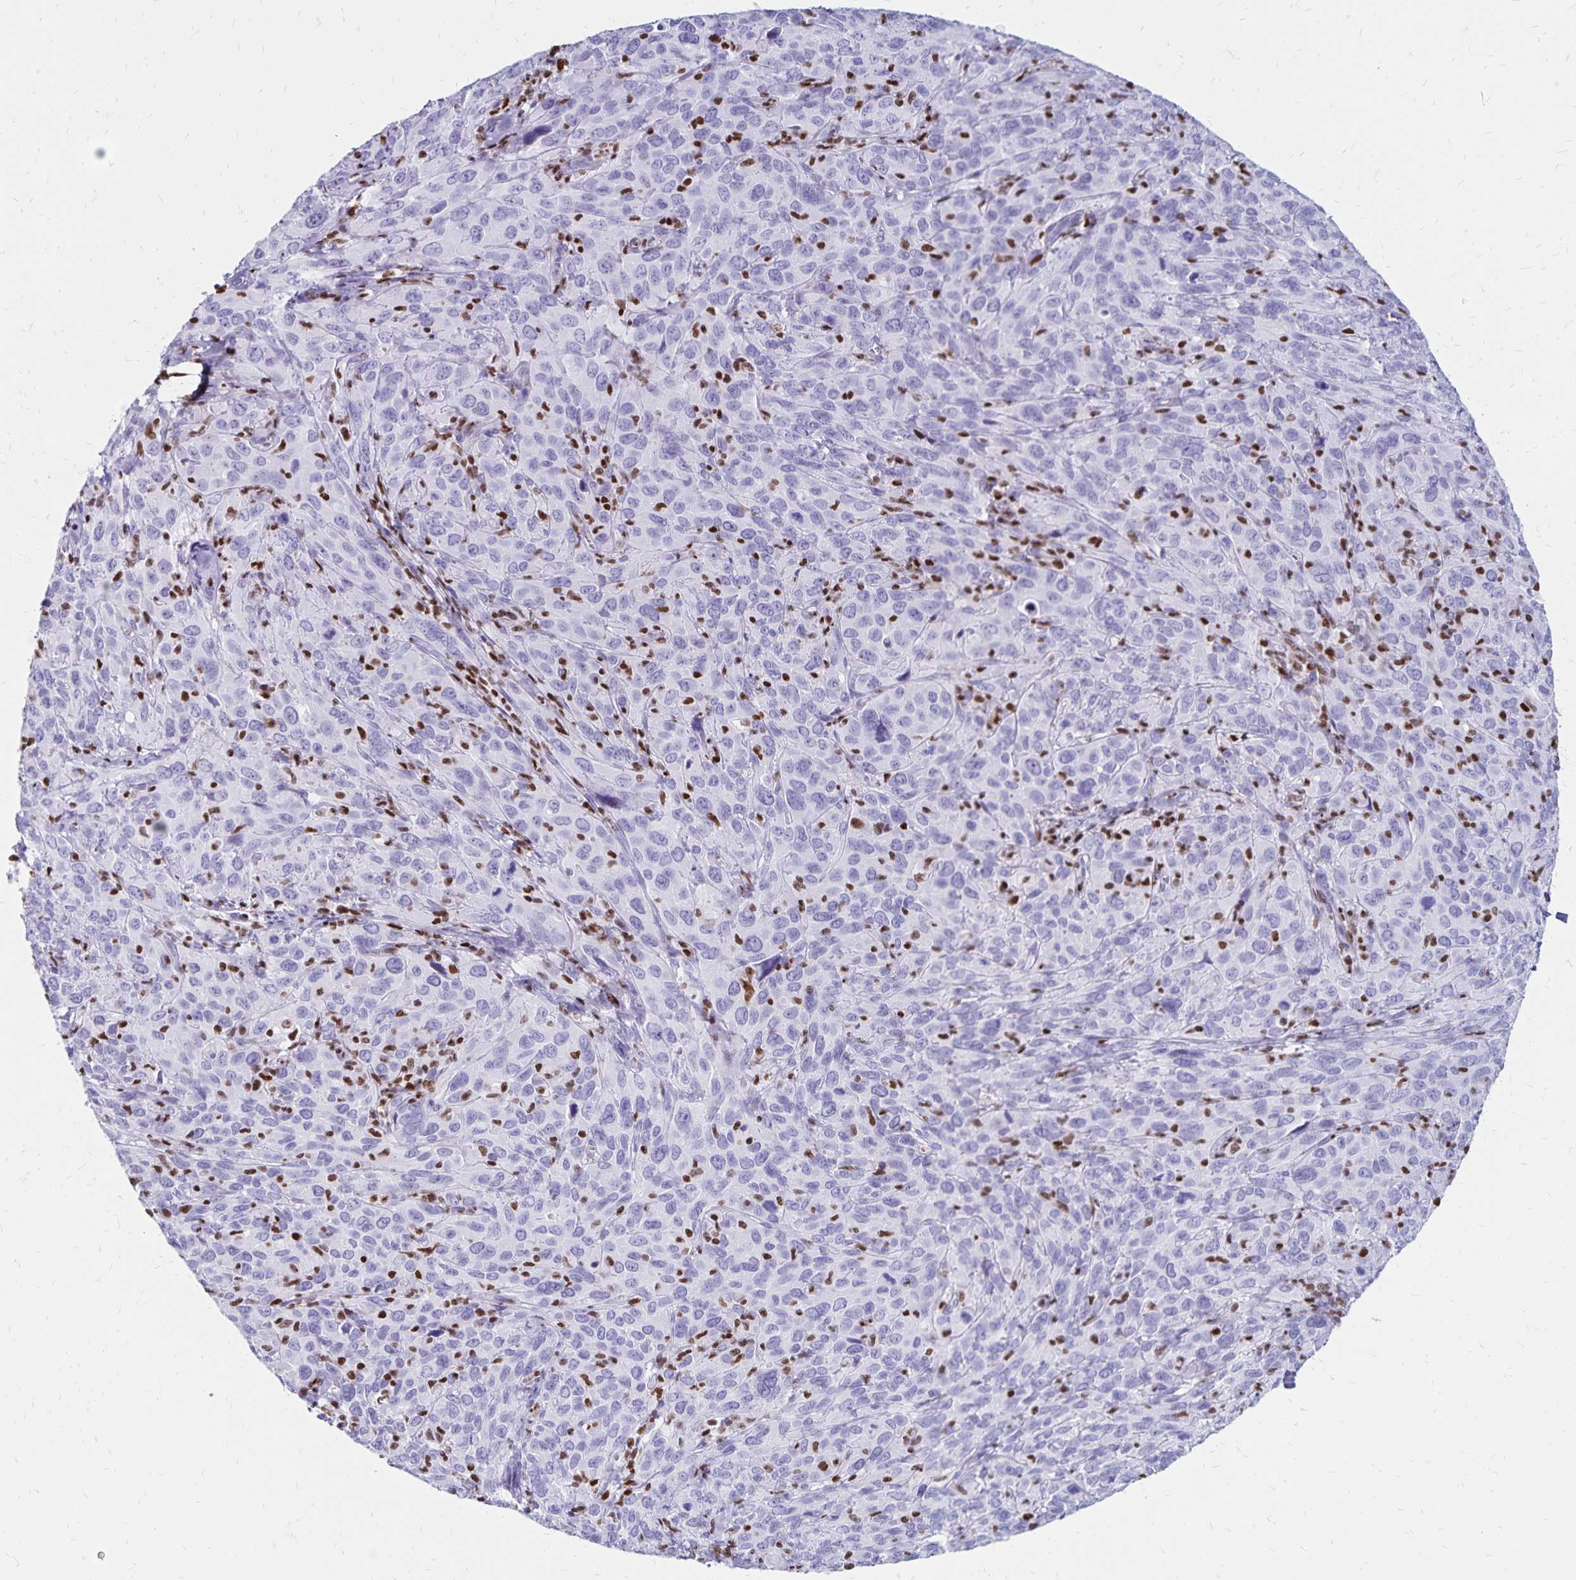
{"staining": {"intensity": "negative", "quantity": "none", "location": "none"}, "tissue": "cervical cancer", "cell_type": "Tumor cells", "image_type": "cancer", "snomed": [{"axis": "morphology", "description": "Normal tissue, NOS"}, {"axis": "morphology", "description": "Squamous cell carcinoma, NOS"}, {"axis": "topography", "description": "Cervix"}], "caption": "DAB (3,3'-diaminobenzidine) immunohistochemical staining of cervical cancer shows no significant positivity in tumor cells.", "gene": "IKZF1", "patient": {"sex": "female", "age": 51}}